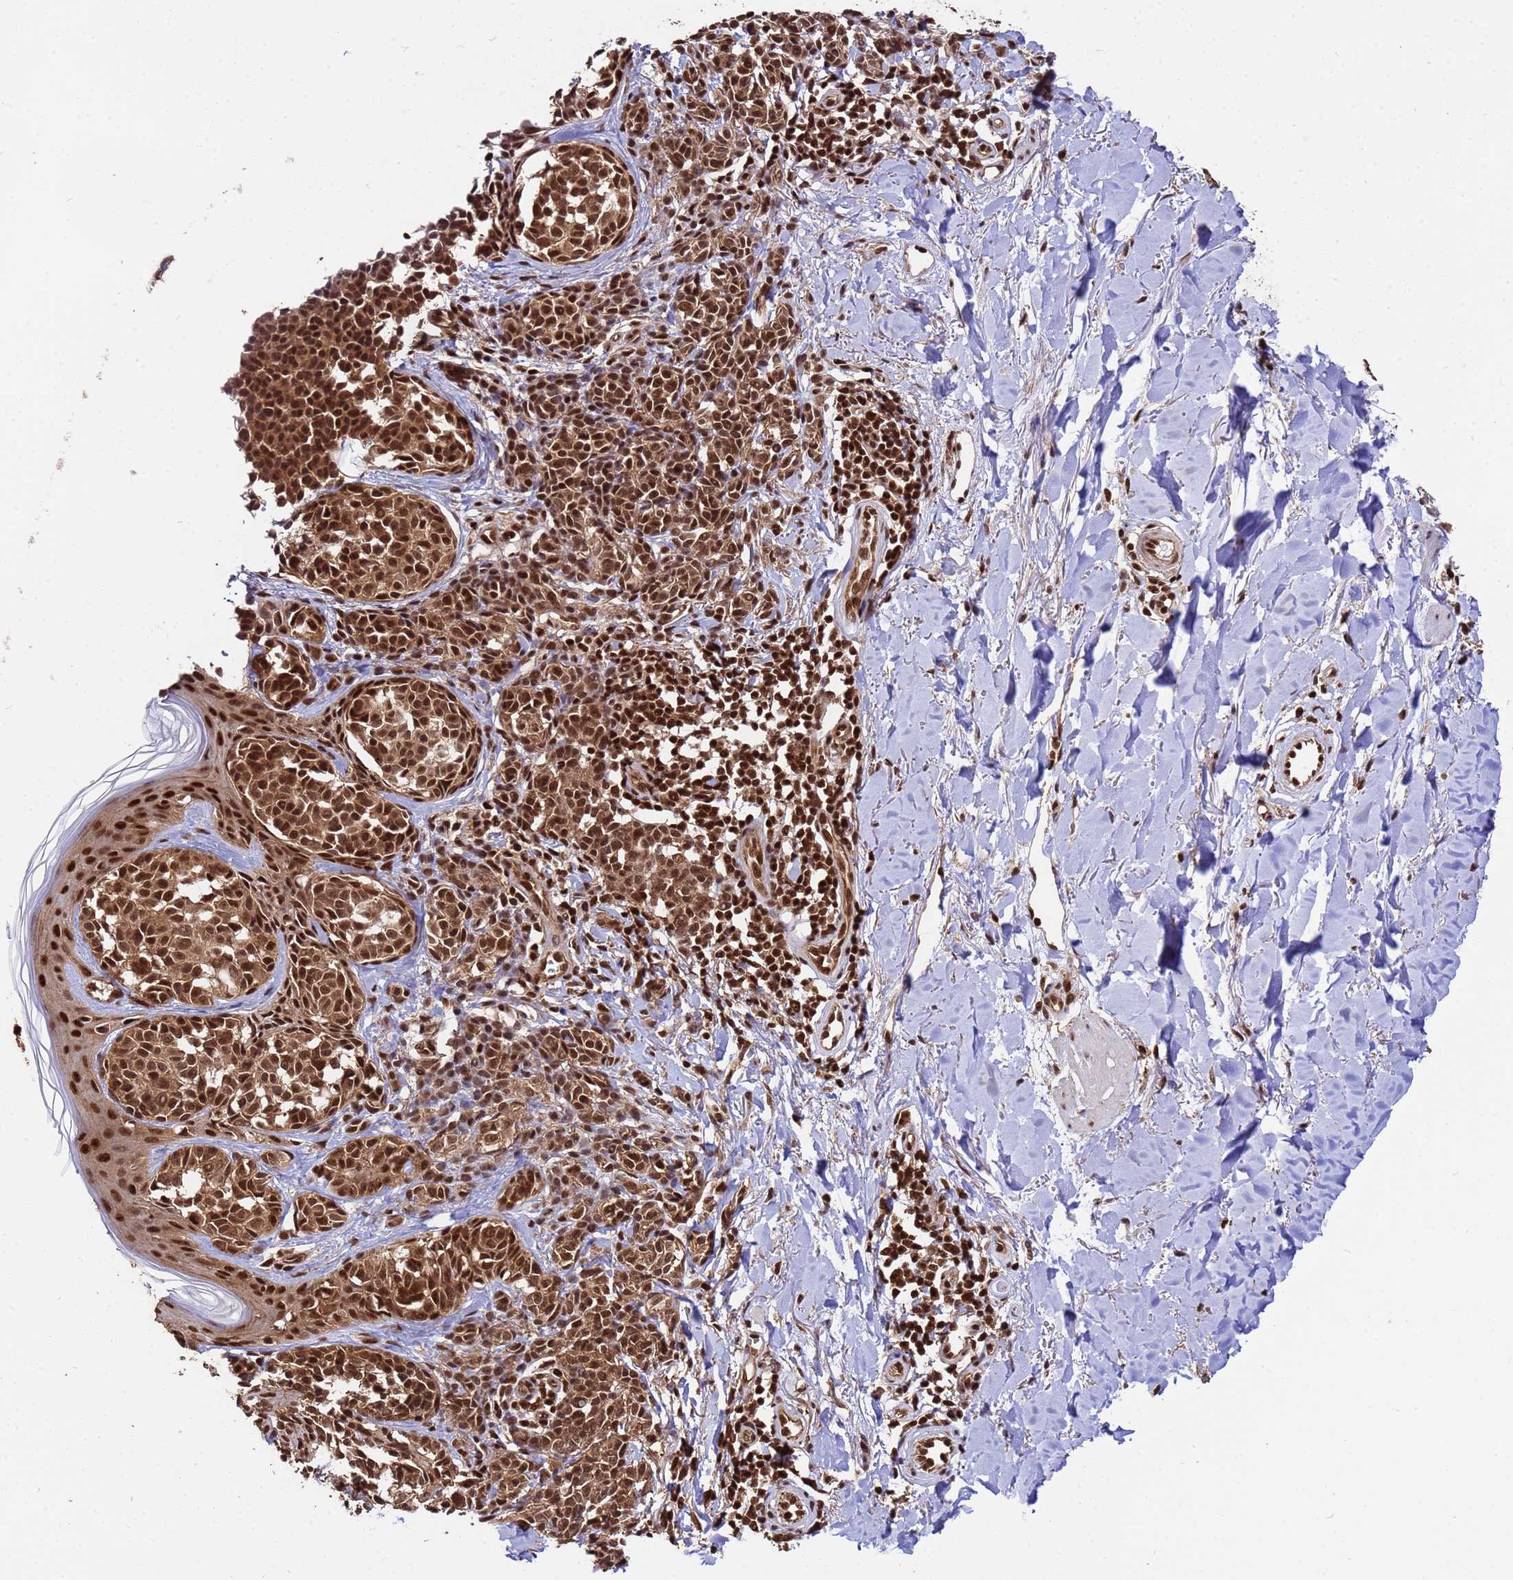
{"staining": {"intensity": "strong", "quantity": ">75%", "location": "cytoplasmic/membranous,nuclear"}, "tissue": "melanoma", "cell_type": "Tumor cells", "image_type": "cancer", "snomed": [{"axis": "morphology", "description": "Malignant melanoma, NOS"}, {"axis": "topography", "description": "Skin of upper extremity"}], "caption": "This photomicrograph exhibits immunohistochemistry staining of human melanoma, with high strong cytoplasmic/membranous and nuclear positivity in approximately >75% of tumor cells.", "gene": "SYF2", "patient": {"sex": "male", "age": 40}}